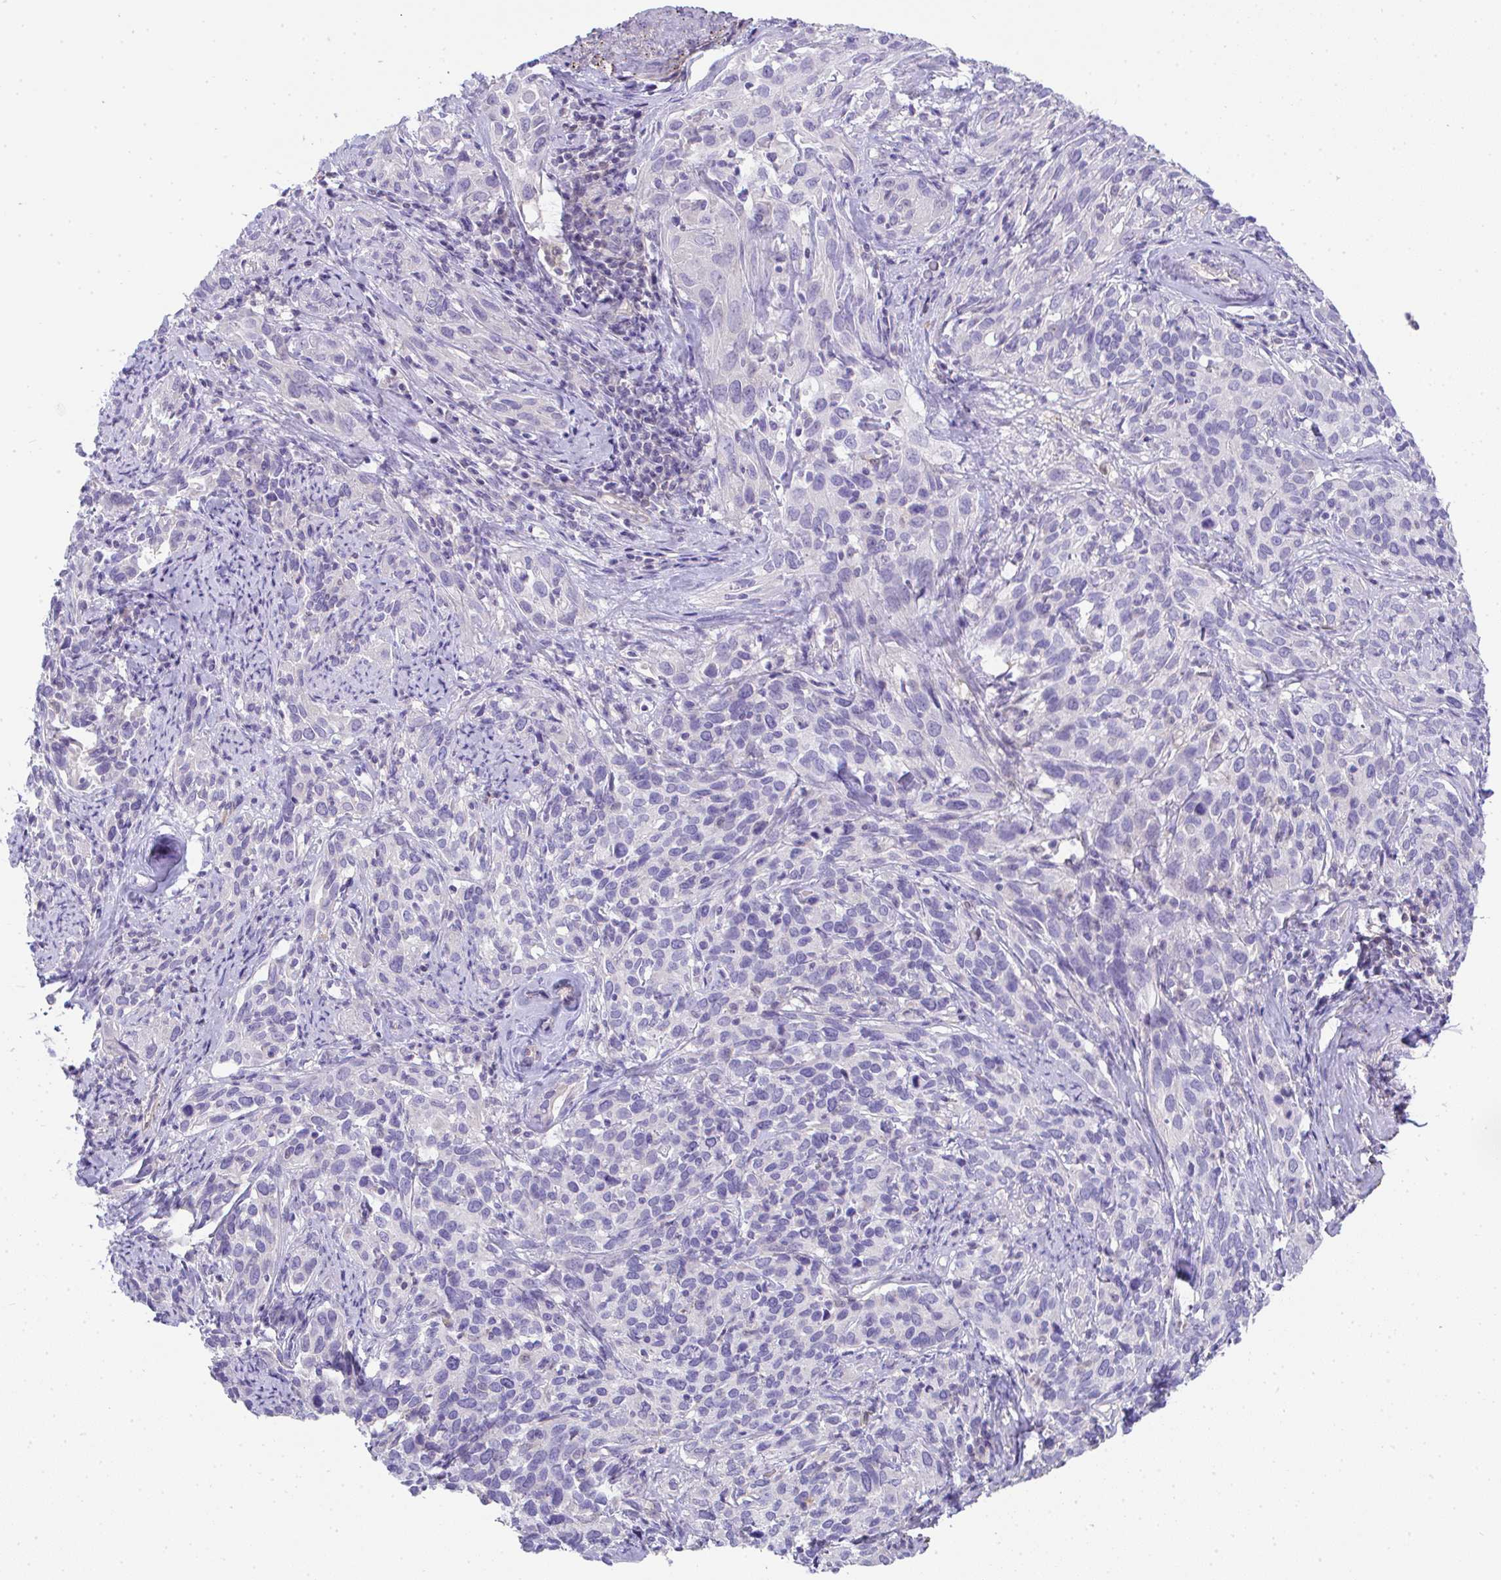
{"staining": {"intensity": "negative", "quantity": "none", "location": "none"}, "tissue": "cervical cancer", "cell_type": "Tumor cells", "image_type": "cancer", "snomed": [{"axis": "morphology", "description": "Normal tissue, NOS"}, {"axis": "morphology", "description": "Squamous cell carcinoma, NOS"}, {"axis": "topography", "description": "Cervix"}], "caption": "Protein analysis of cervical cancer reveals no significant staining in tumor cells. Nuclei are stained in blue.", "gene": "TNFAIP8", "patient": {"sex": "female", "age": 51}}